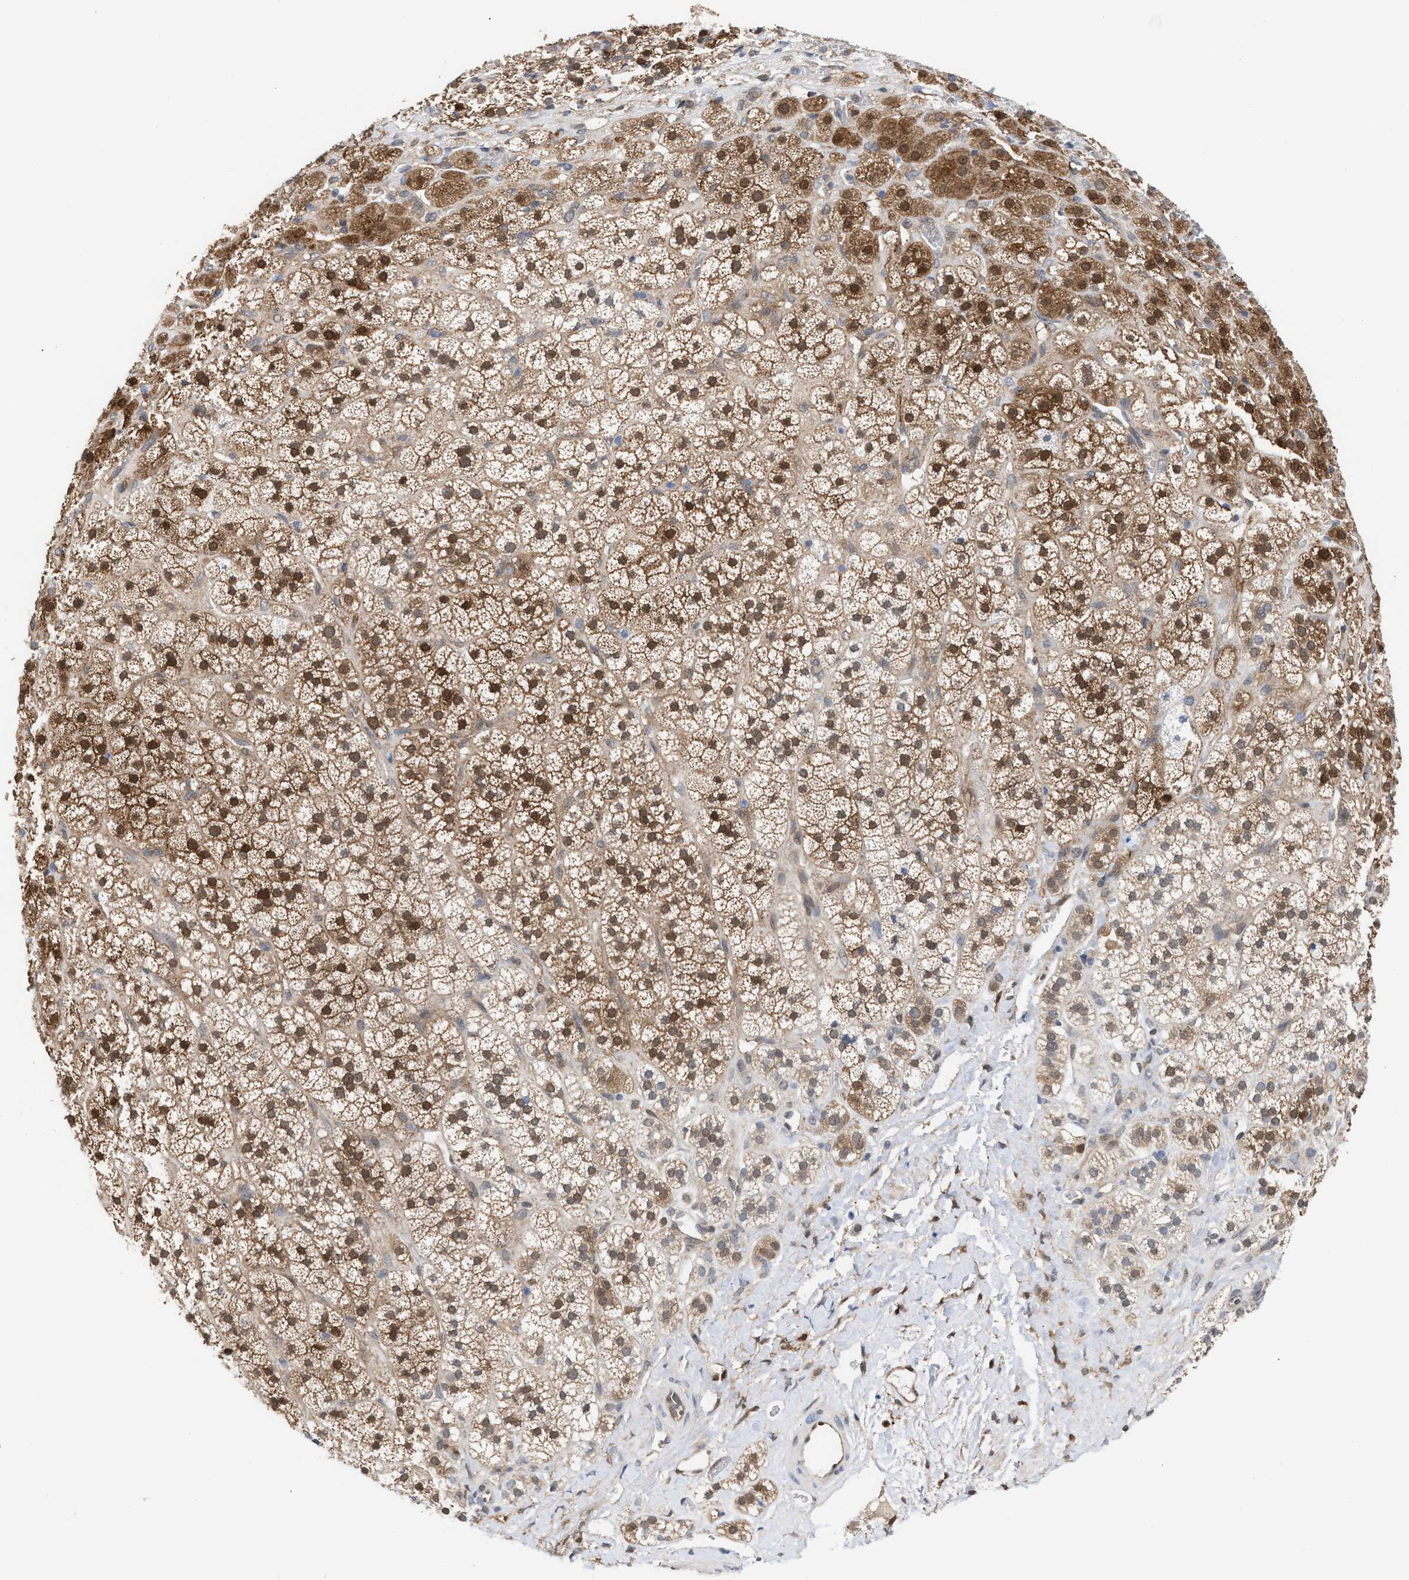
{"staining": {"intensity": "moderate", "quantity": "25%-75%", "location": "cytoplasmic/membranous,nuclear"}, "tissue": "adrenal gland", "cell_type": "Glandular cells", "image_type": "normal", "snomed": [{"axis": "morphology", "description": "Normal tissue, NOS"}, {"axis": "topography", "description": "Adrenal gland"}], "caption": "An immunohistochemistry (IHC) image of unremarkable tissue is shown. Protein staining in brown shows moderate cytoplasmic/membranous,nuclear positivity in adrenal gland within glandular cells.", "gene": "TP53I3", "patient": {"sex": "male", "age": 56}}